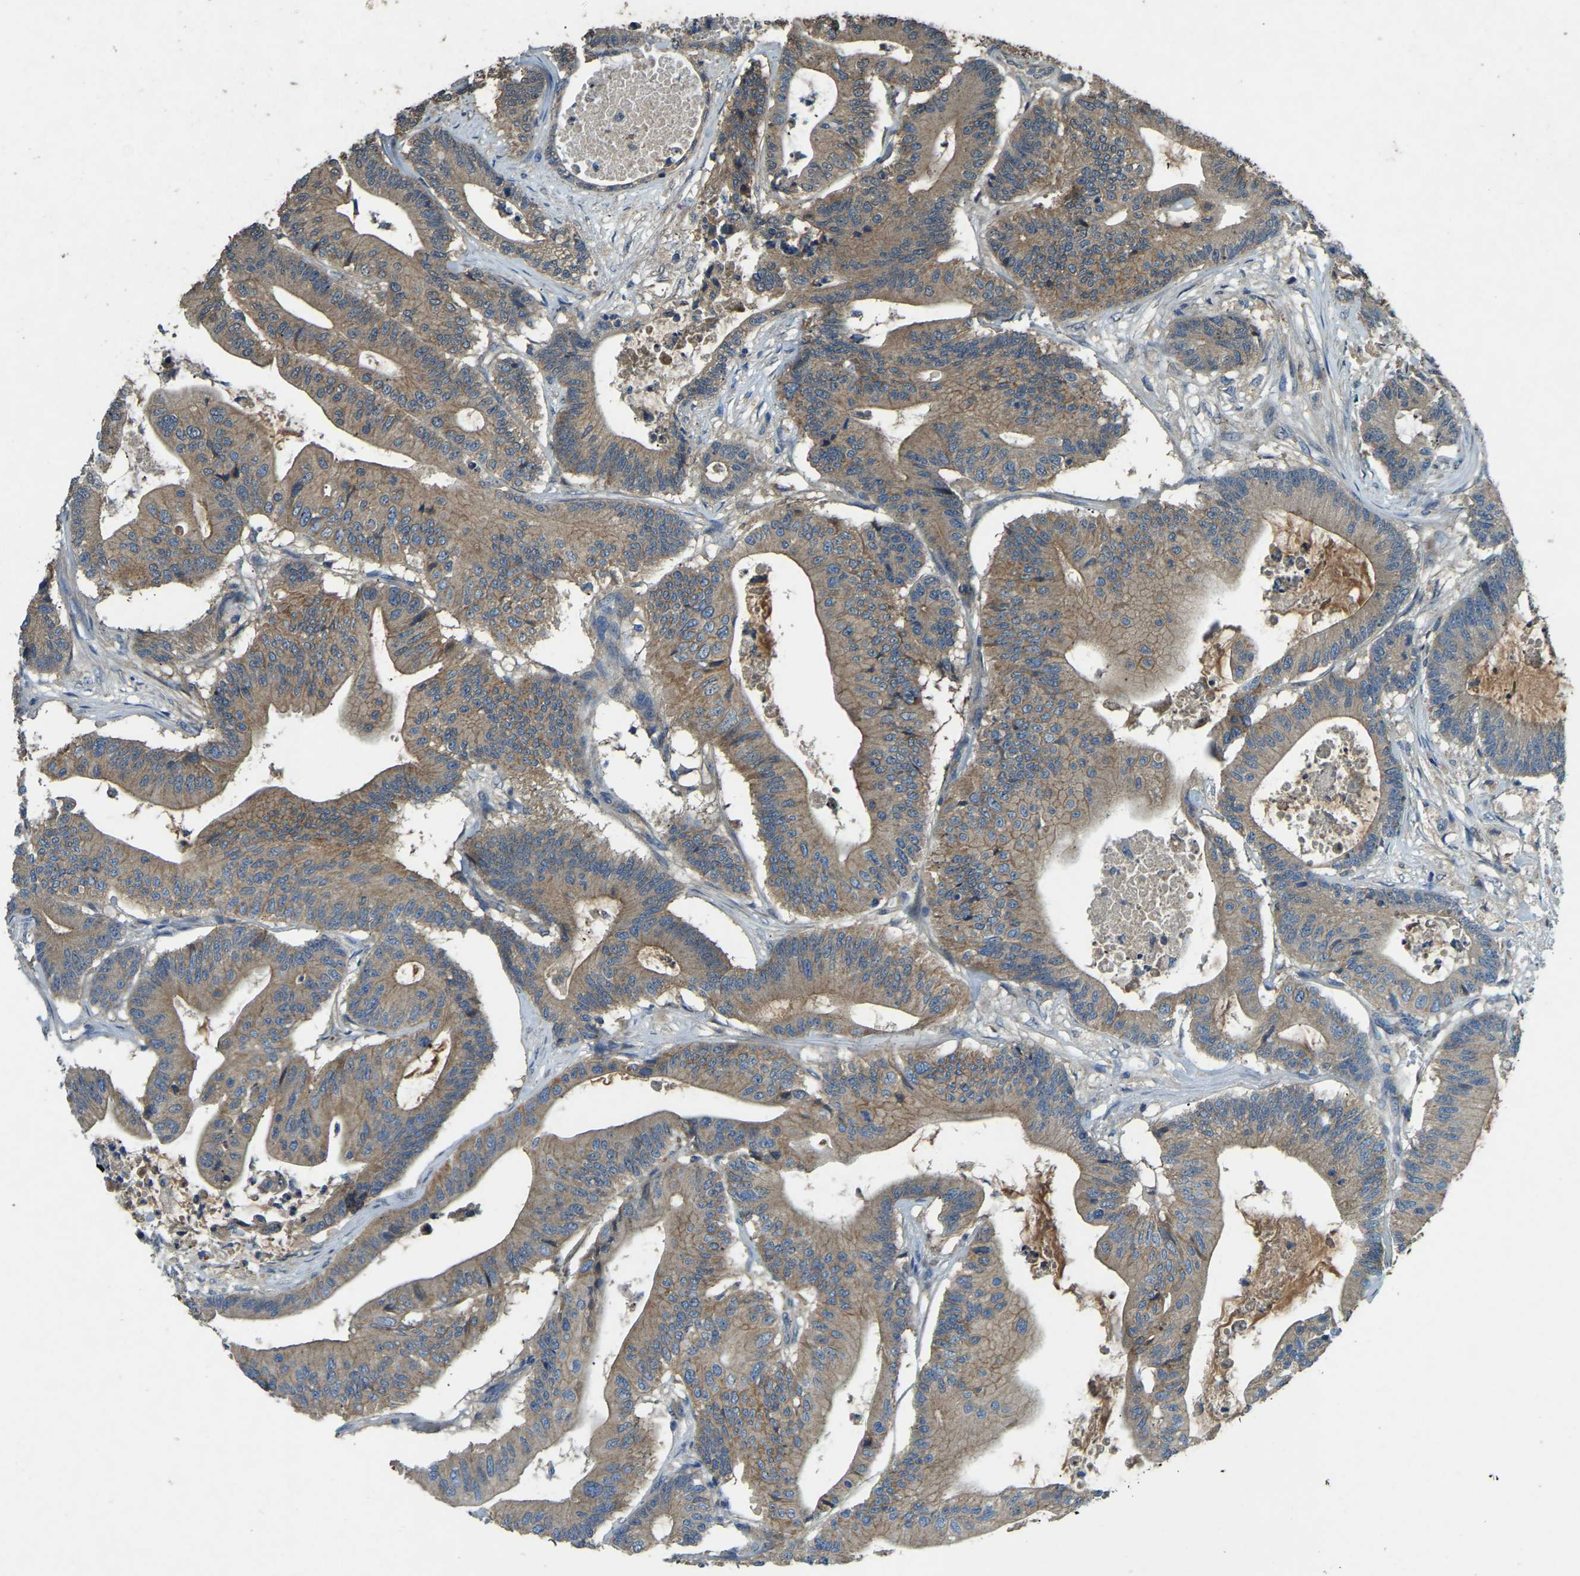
{"staining": {"intensity": "weak", "quantity": ">75%", "location": "cytoplasmic/membranous"}, "tissue": "colorectal cancer", "cell_type": "Tumor cells", "image_type": "cancer", "snomed": [{"axis": "morphology", "description": "Adenocarcinoma, NOS"}, {"axis": "topography", "description": "Colon"}], "caption": "Colorectal adenocarcinoma stained for a protein (brown) reveals weak cytoplasmic/membranous positive expression in about >75% of tumor cells.", "gene": "ATP8B1", "patient": {"sex": "female", "age": 84}}